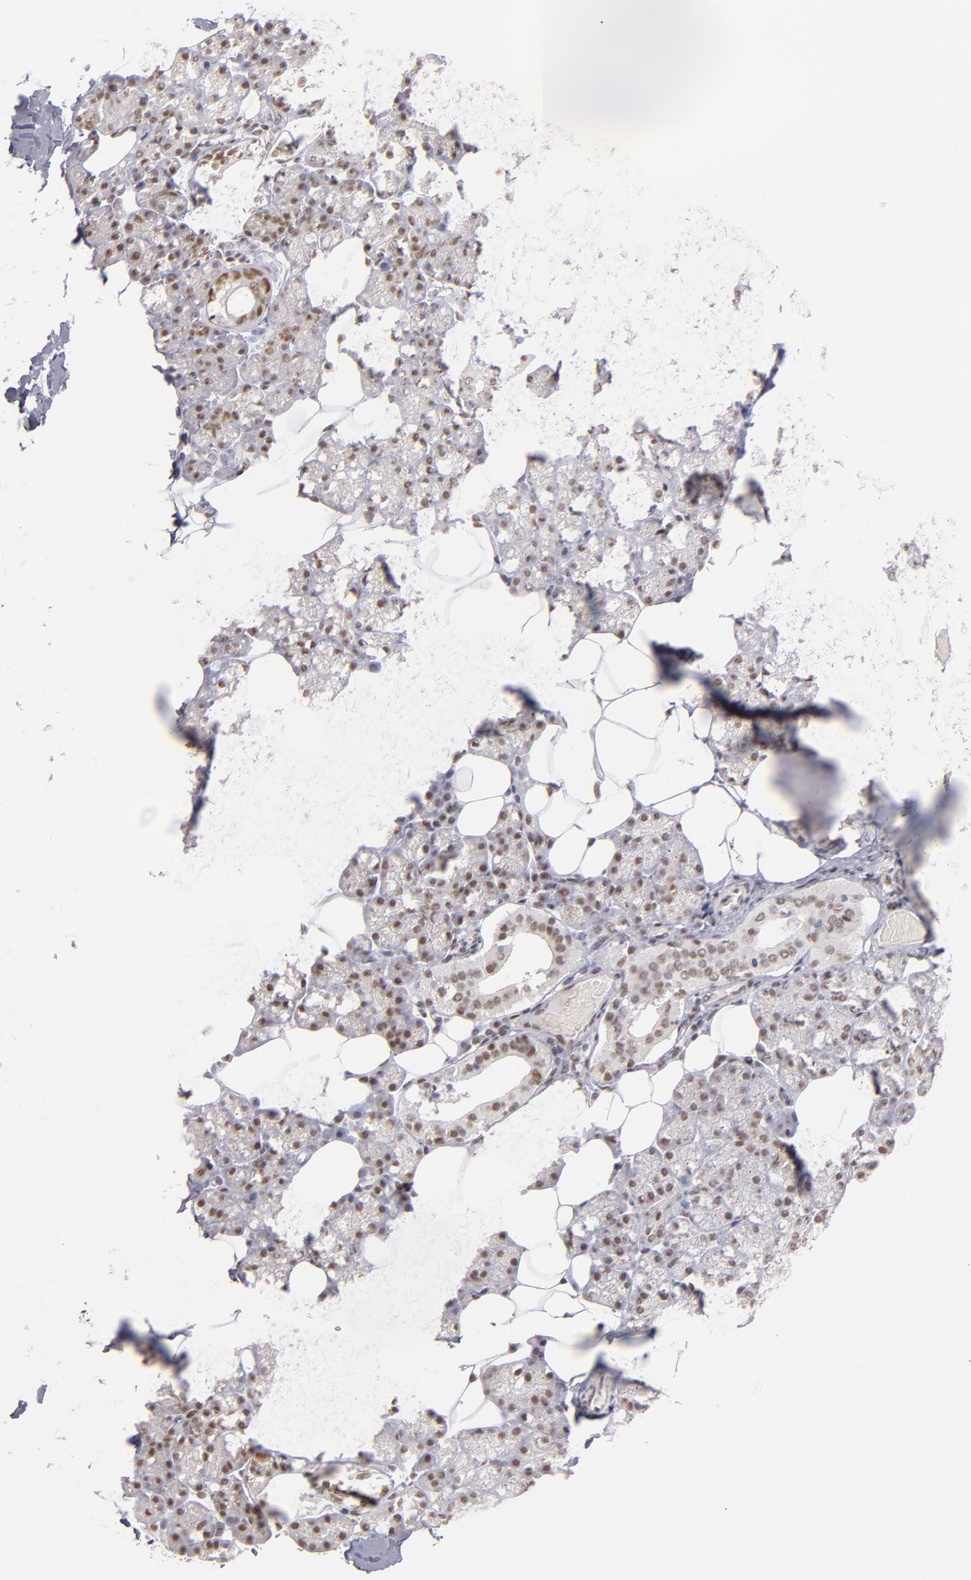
{"staining": {"intensity": "weak", "quantity": "25%-75%", "location": "nuclear"}, "tissue": "salivary gland", "cell_type": "Glandular cells", "image_type": "normal", "snomed": [{"axis": "morphology", "description": "Normal tissue, NOS"}, {"axis": "topography", "description": "Lymph node"}, {"axis": "topography", "description": "Salivary gland"}], "caption": "Protein expression analysis of benign salivary gland reveals weak nuclear positivity in about 25%-75% of glandular cells. The staining was performed using DAB (3,3'-diaminobenzidine), with brown indicating positive protein expression. Nuclei are stained blue with hematoxylin.", "gene": "TFAP4", "patient": {"sex": "male", "age": 8}}